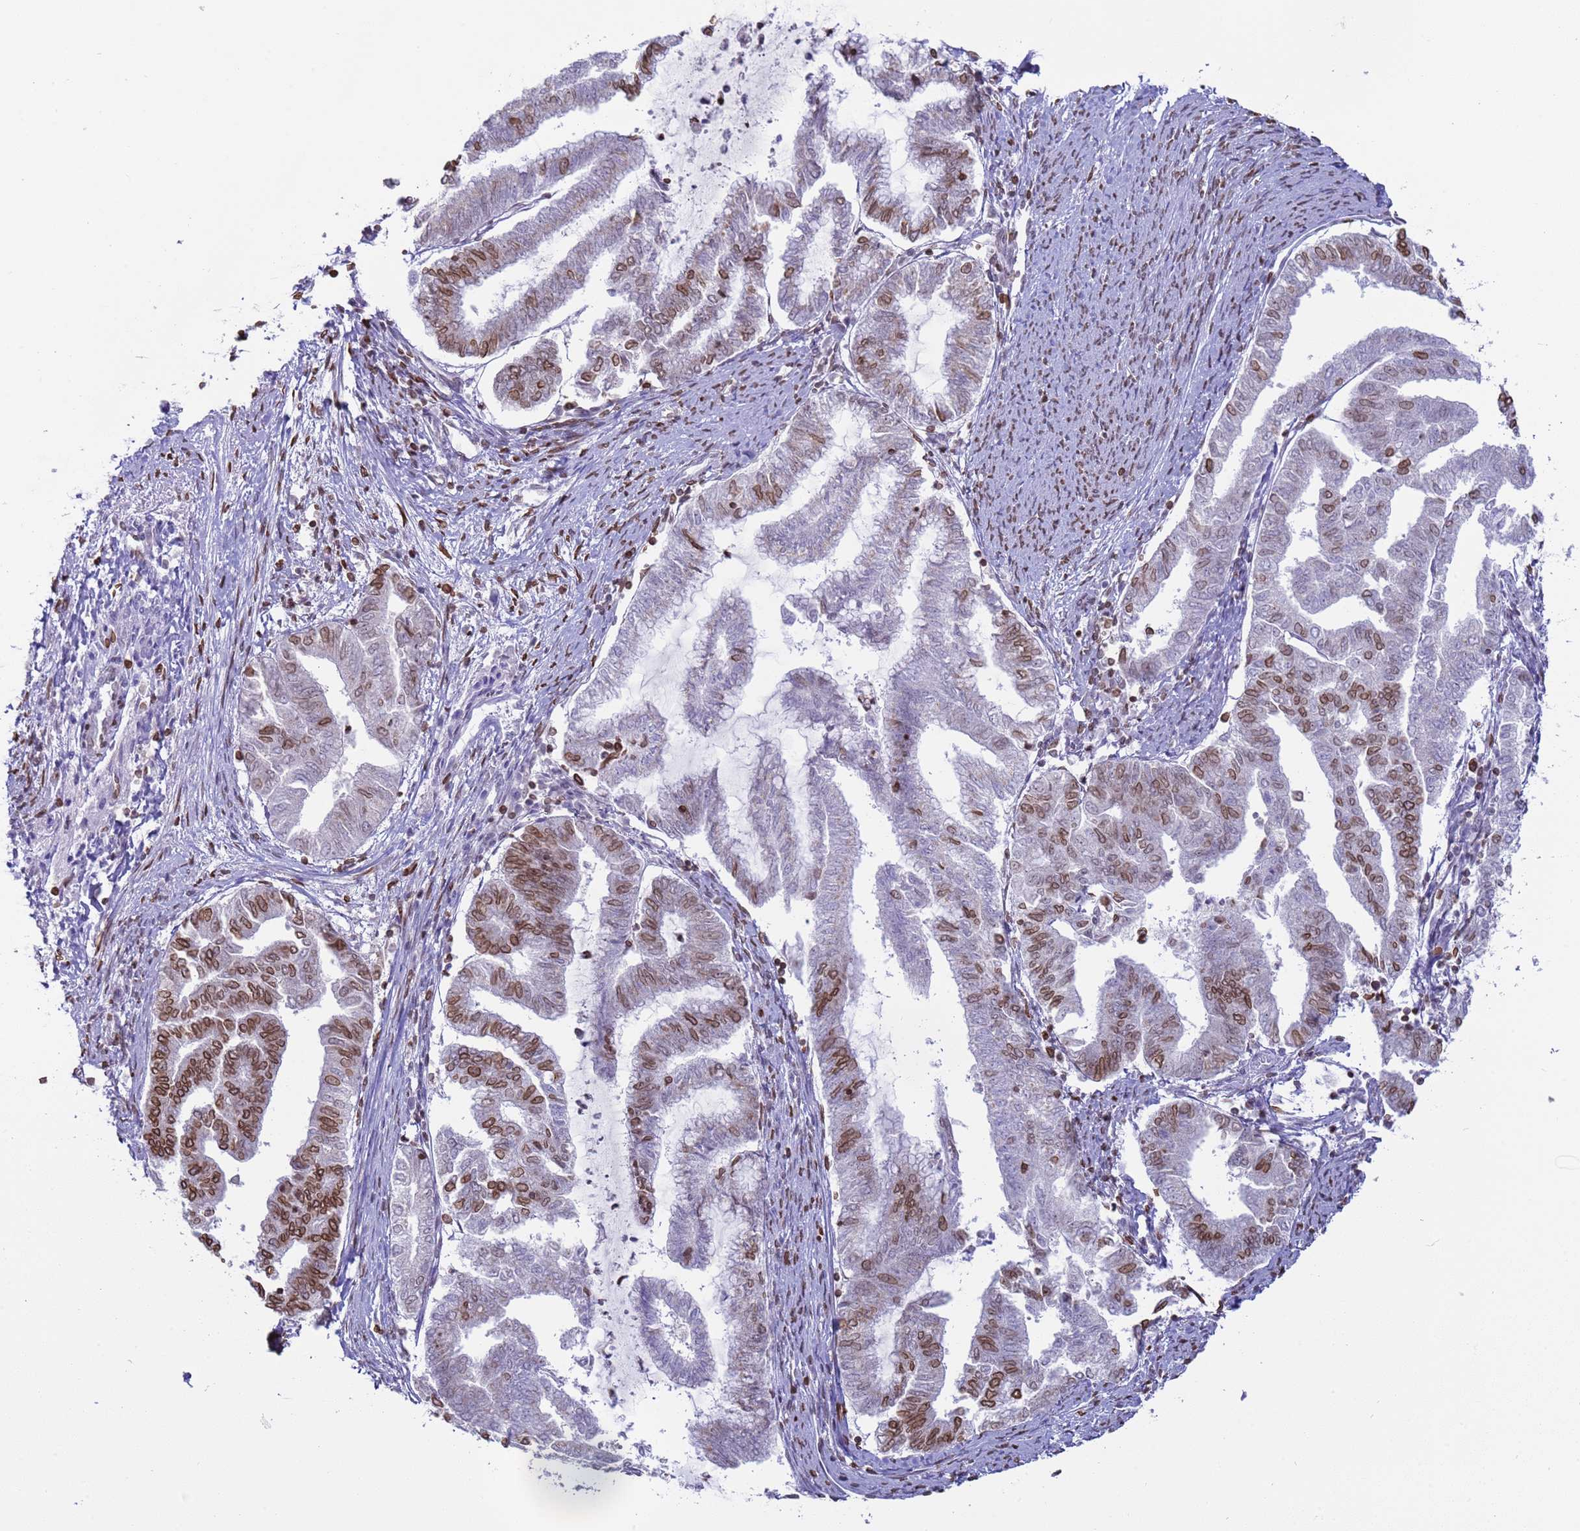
{"staining": {"intensity": "moderate", "quantity": "<25%", "location": "cytoplasmic/membranous,nuclear"}, "tissue": "endometrial cancer", "cell_type": "Tumor cells", "image_type": "cancer", "snomed": [{"axis": "morphology", "description": "Adenocarcinoma, NOS"}, {"axis": "topography", "description": "Endometrium"}], "caption": "Immunohistochemistry (DAB) staining of endometrial adenocarcinoma demonstrates moderate cytoplasmic/membranous and nuclear protein staining in about <25% of tumor cells.", "gene": "DHX37", "patient": {"sex": "female", "age": 79}}